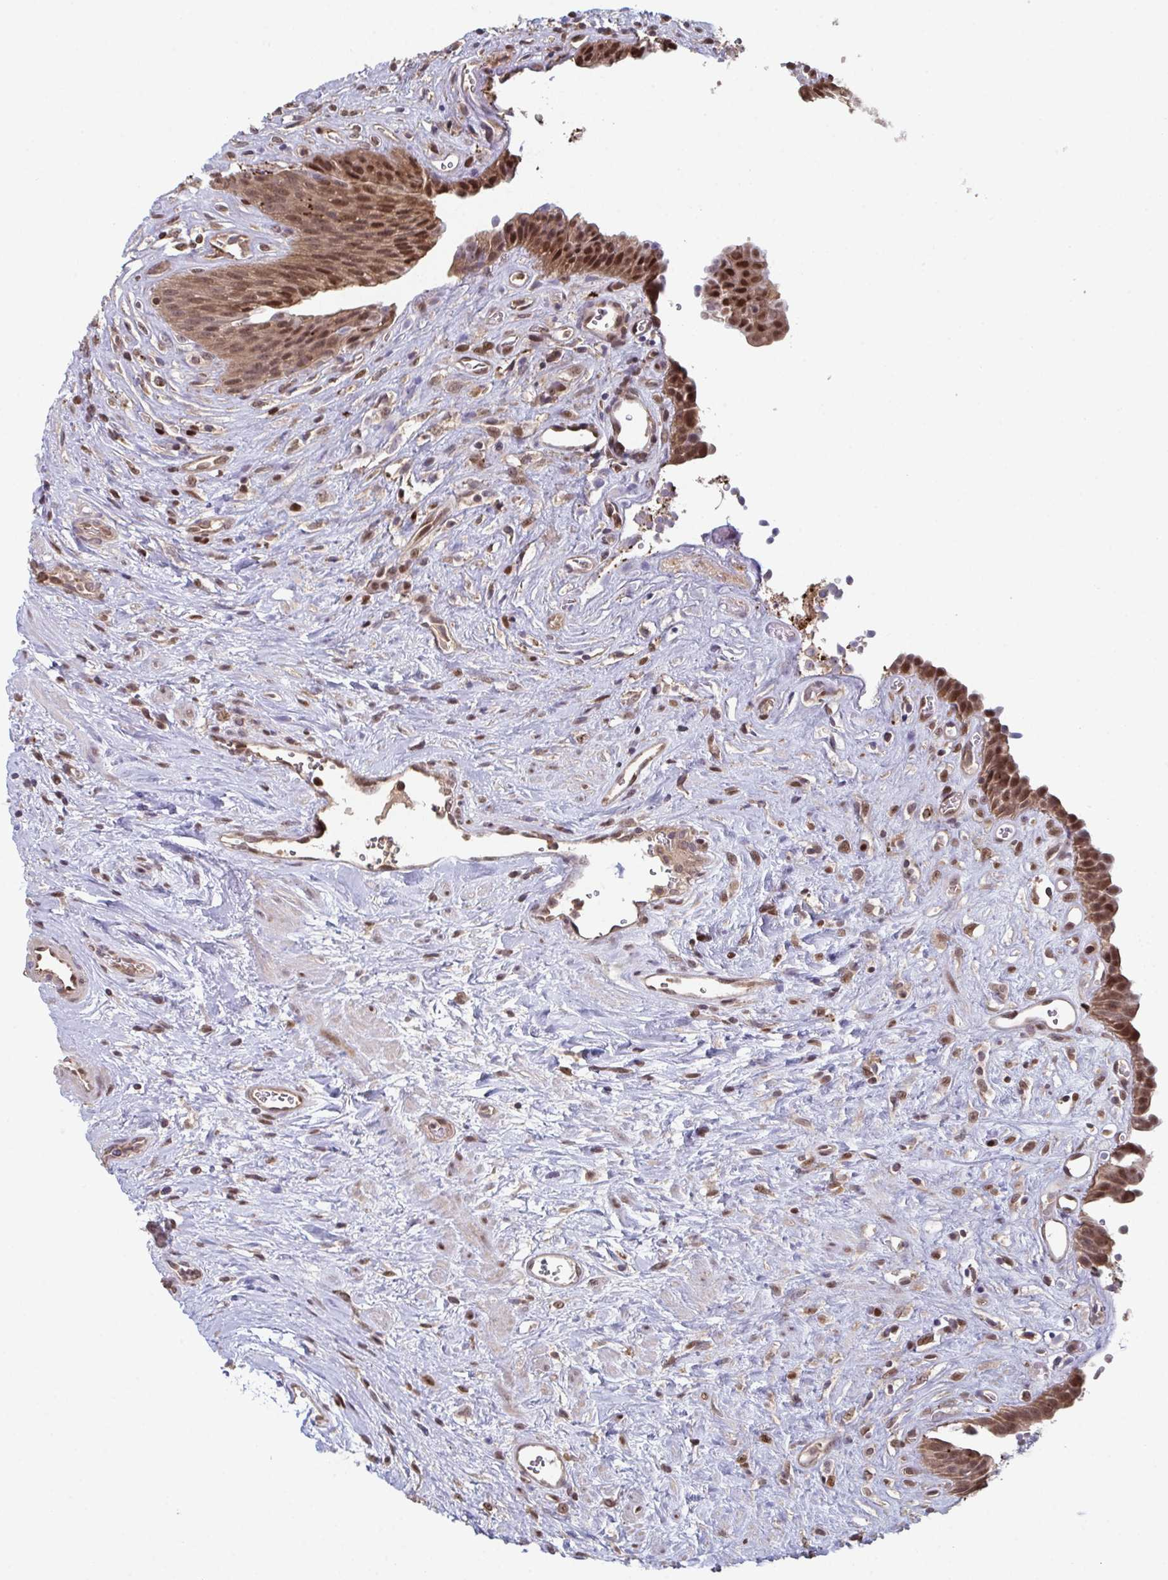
{"staining": {"intensity": "moderate", "quantity": ">75%", "location": "cytoplasmic/membranous,nuclear"}, "tissue": "urinary bladder", "cell_type": "Urothelial cells", "image_type": "normal", "snomed": [{"axis": "morphology", "description": "Normal tissue, NOS"}, {"axis": "topography", "description": "Urinary bladder"}], "caption": "Human urinary bladder stained for a protein (brown) displays moderate cytoplasmic/membranous,nuclear positive staining in approximately >75% of urothelial cells.", "gene": "ACD", "patient": {"sex": "female", "age": 56}}